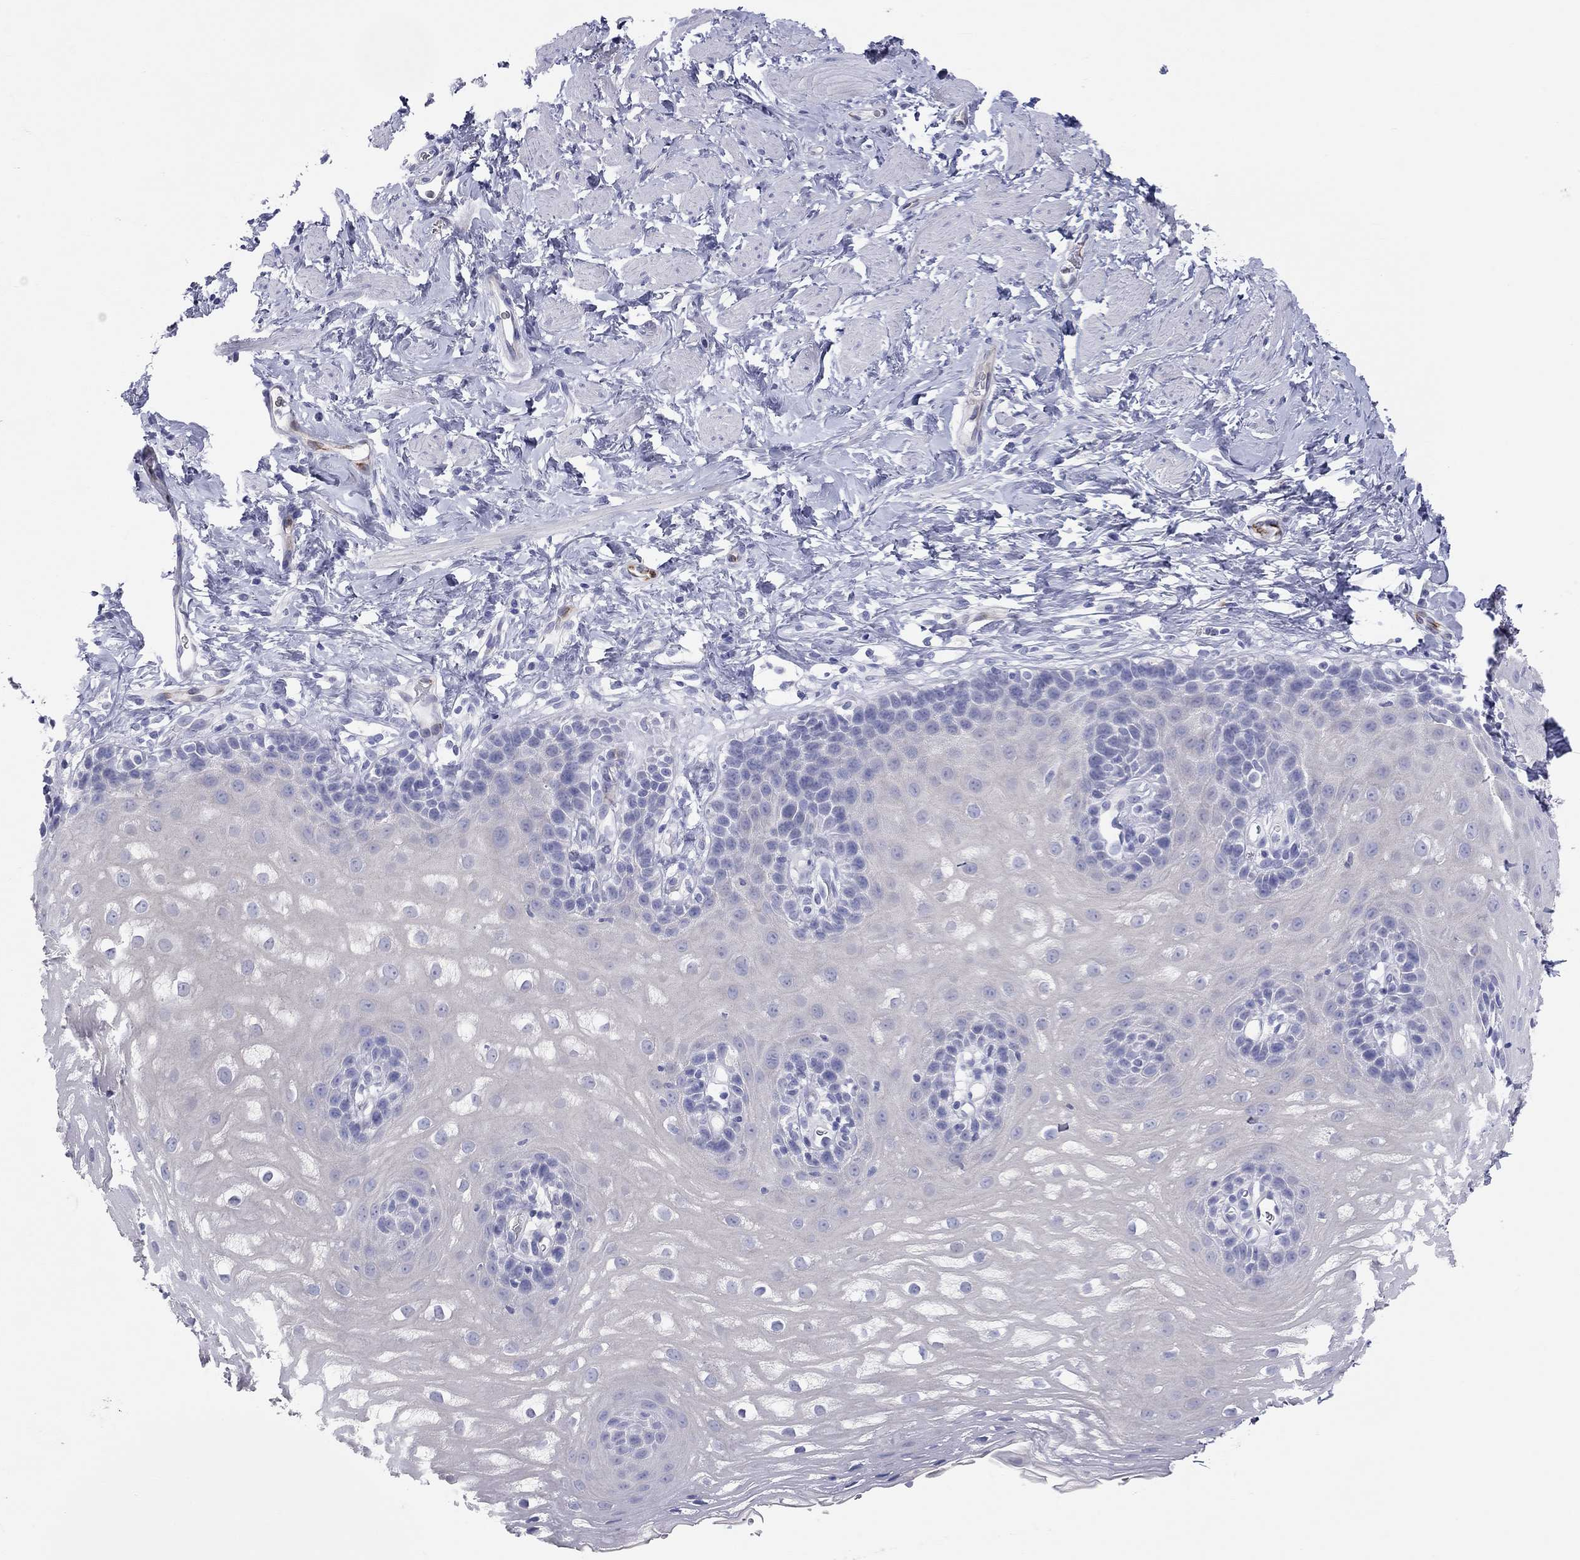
{"staining": {"intensity": "negative", "quantity": "none", "location": "none"}, "tissue": "esophagus", "cell_type": "Squamous epithelial cells", "image_type": "normal", "snomed": [{"axis": "morphology", "description": "Normal tissue, NOS"}, {"axis": "topography", "description": "Esophagus"}], "caption": "Esophagus was stained to show a protein in brown. There is no significant staining in squamous epithelial cells. Nuclei are stained in blue.", "gene": "PCDHGC5", "patient": {"sex": "male", "age": 64}}